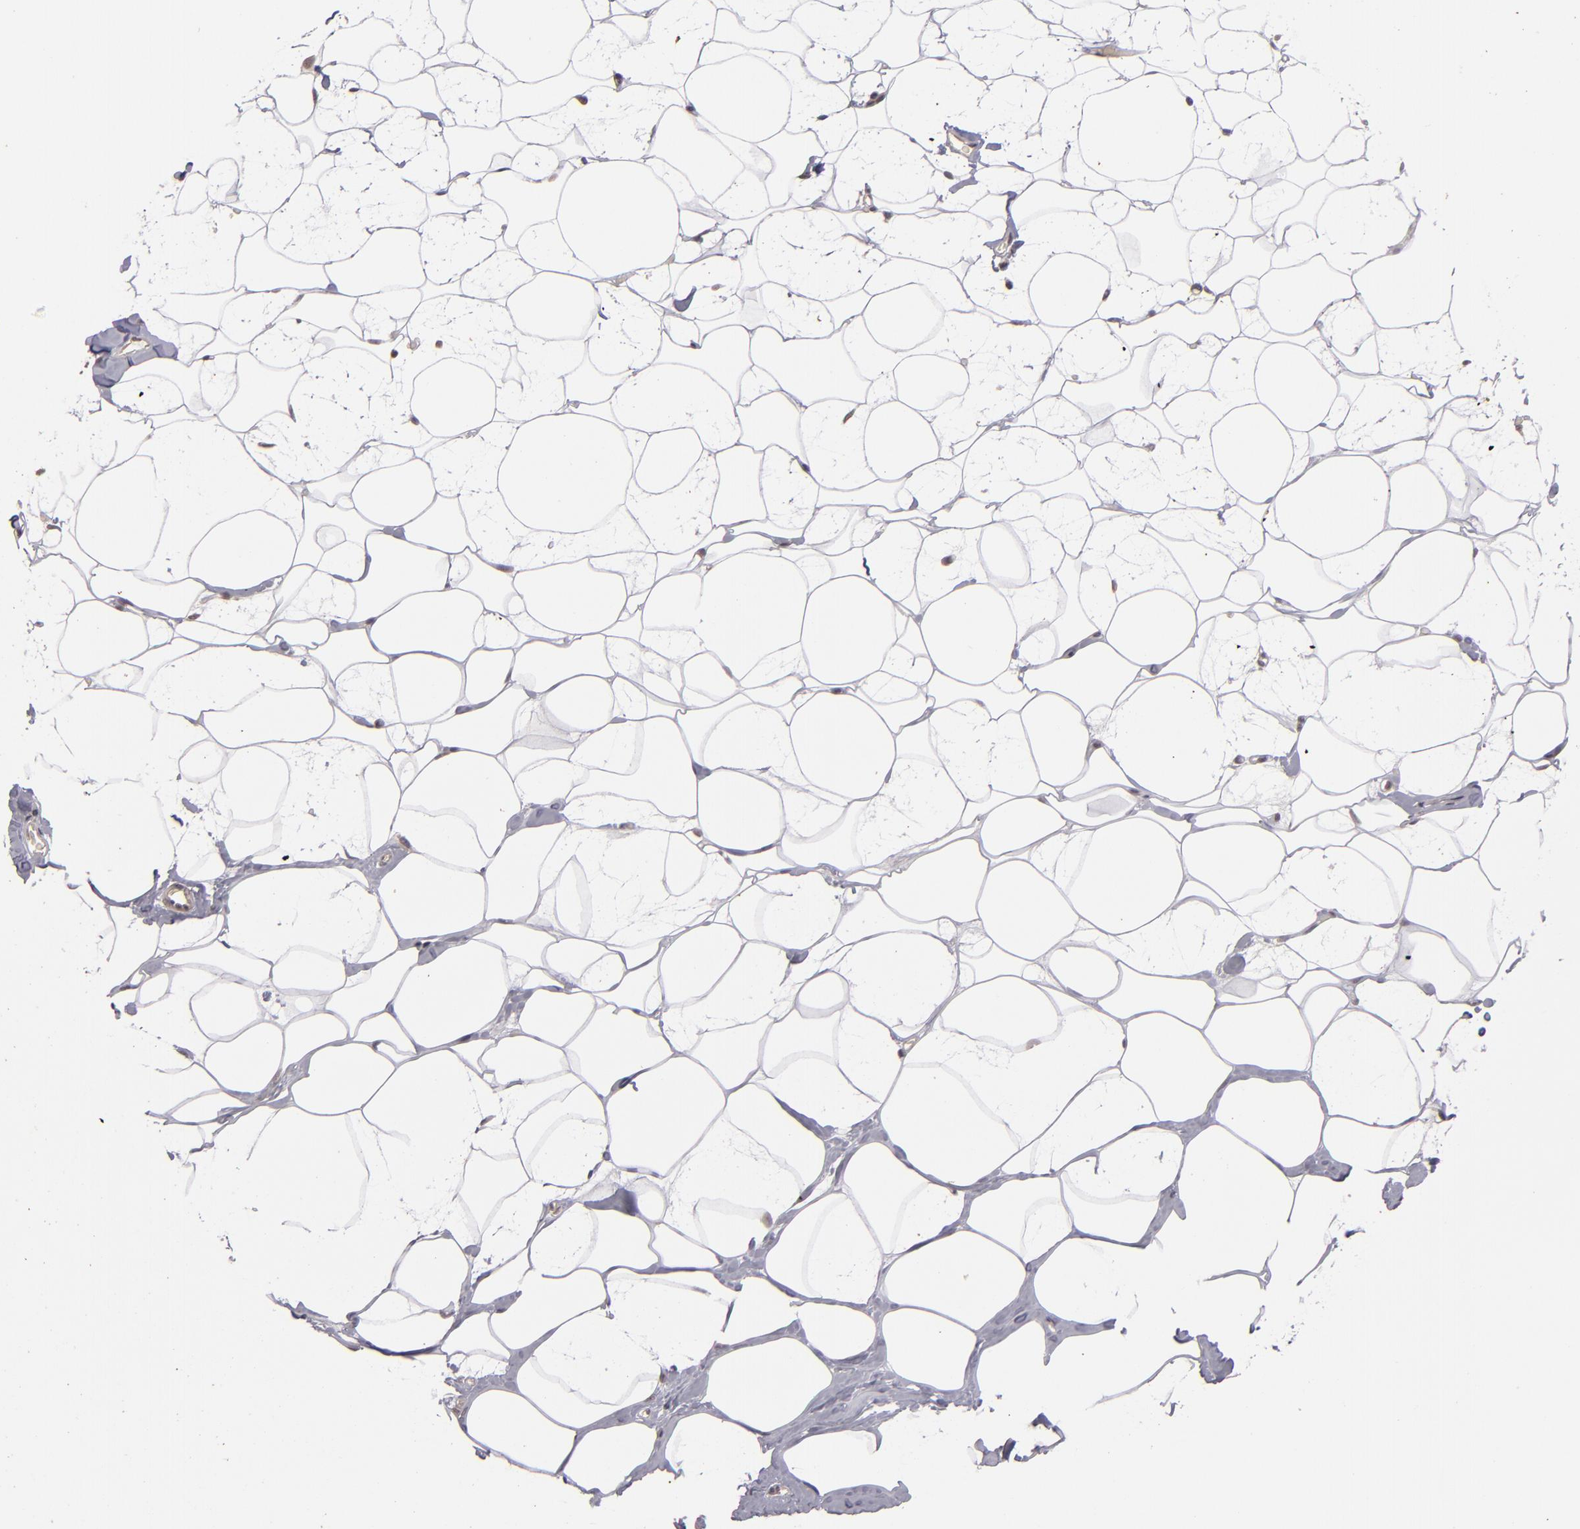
{"staining": {"intensity": "weak", "quantity": "25%-75%", "location": "cytoplasmic/membranous"}, "tissue": "breast", "cell_type": "Adipocytes", "image_type": "normal", "snomed": [{"axis": "morphology", "description": "Normal tissue, NOS"}, {"axis": "morphology", "description": "Fibrosis, NOS"}, {"axis": "topography", "description": "Breast"}], "caption": "Immunohistochemistry (DAB (3,3'-diaminobenzidine)) staining of benign human breast shows weak cytoplasmic/membranous protein positivity in about 25%-75% of adipocytes.", "gene": "DFFA", "patient": {"sex": "female", "age": 39}}